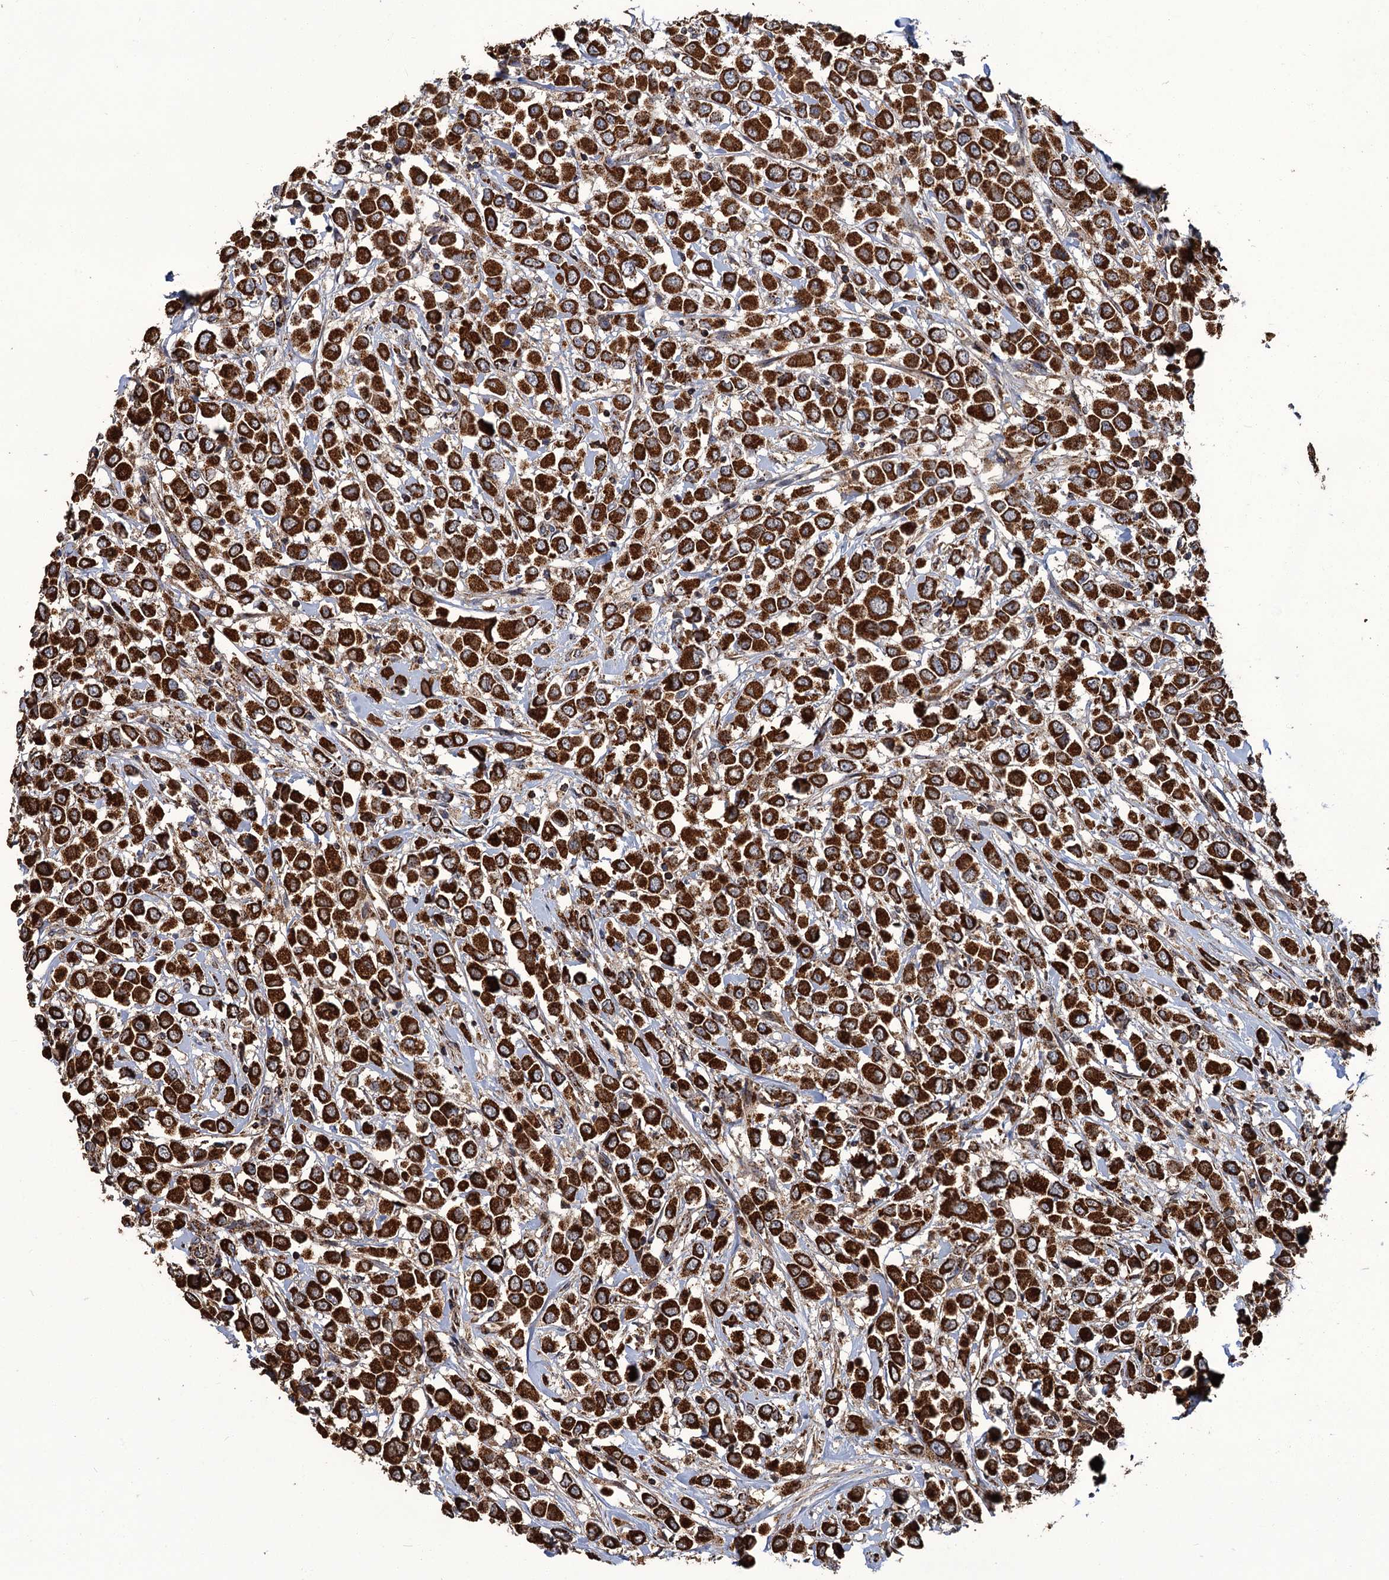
{"staining": {"intensity": "strong", "quantity": ">75%", "location": "cytoplasmic/membranous"}, "tissue": "breast cancer", "cell_type": "Tumor cells", "image_type": "cancer", "snomed": [{"axis": "morphology", "description": "Duct carcinoma"}, {"axis": "topography", "description": "Breast"}], "caption": "Protein staining by immunohistochemistry demonstrates strong cytoplasmic/membranous positivity in about >75% of tumor cells in breast infiltrating ductal carcinoma.", "gene": "APH1A", "patient": {"sex": "female", "age": 61}}